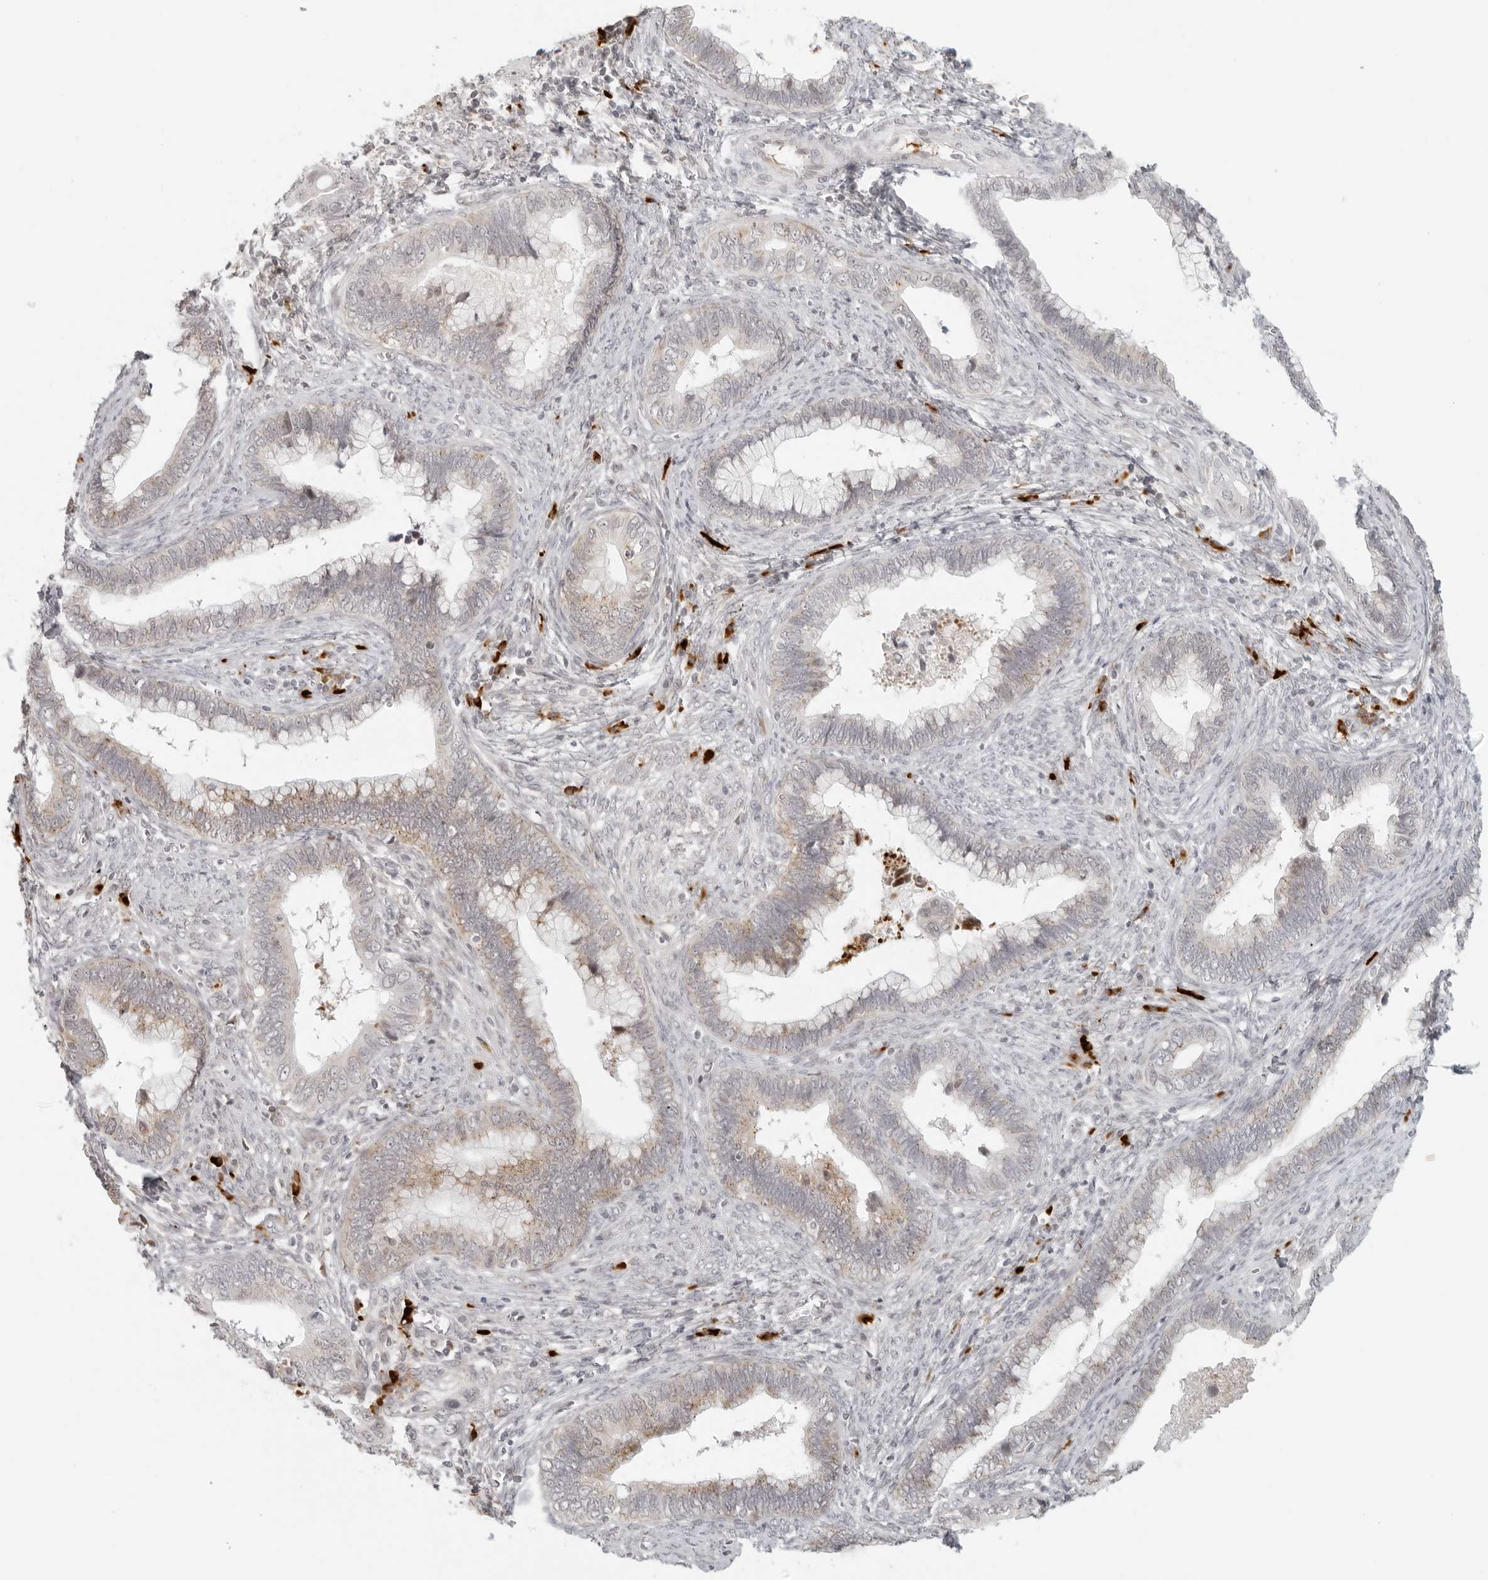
{"staining": {"intensity": "weak", "quantity": "25%-75%", "location": "cytoplasmic/membranous"}, "tissue": "cervical cancer", "cell_type": "Tumor cells", "image_type": "cancer", "snomed": [{"axis": "morphology", "description": "Adenocarcinoma, NOS"}, {"axis": "topography", "description": "Cervix"}], "caption": "Weak cytoplasmic/membranous positivity is identified in approximately 25%-75% of tumor cells in adenocarcinoma (cervical). (Brightfield microscopy of DAB IHC at high magnification).", "gene": "ZNF678", "patient": {"sex": "female", "age": 44}}